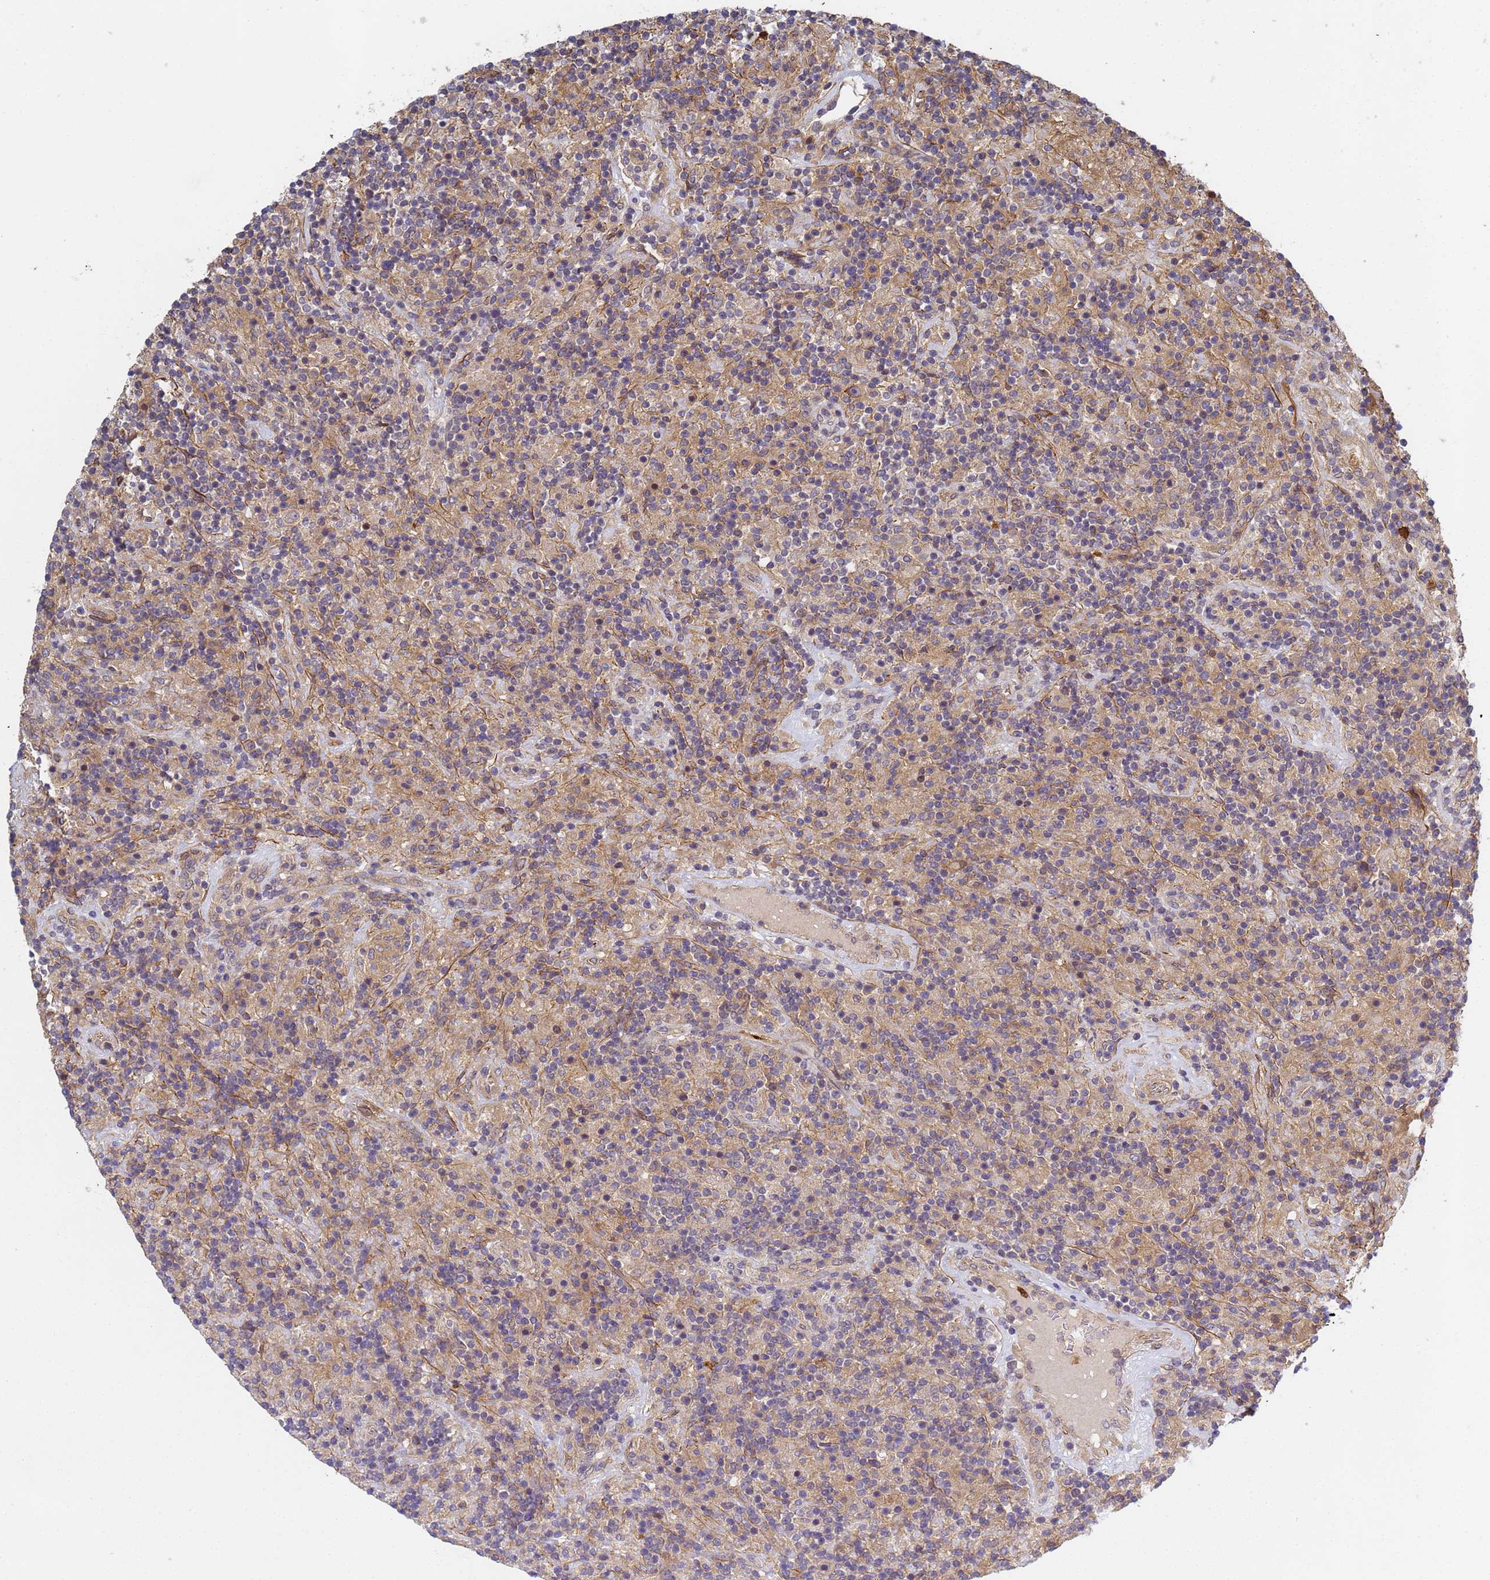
{"staining": {"intensity": "weak", "quantity": ">75%", "location": "cytoplasmic/membranous"}, "tissue": "lymphoma", "cell_type": "Tumor cells", "image_type": "cancer", "snomed": [{"axis": "morphology", "description": "Hodgkin's disease, NOS"}, {"axis": "topography", "description": "Lymph node"}], "caption": "A low amount of weak cytoplasmic/membranous staining is present in about >75% of tumor cells in Hodgkin's disease tissue. (IHC, brightfield microscopy, high magnification).", "gene": "C8orf34", "patient": {"sex": "male", "age": 70}}